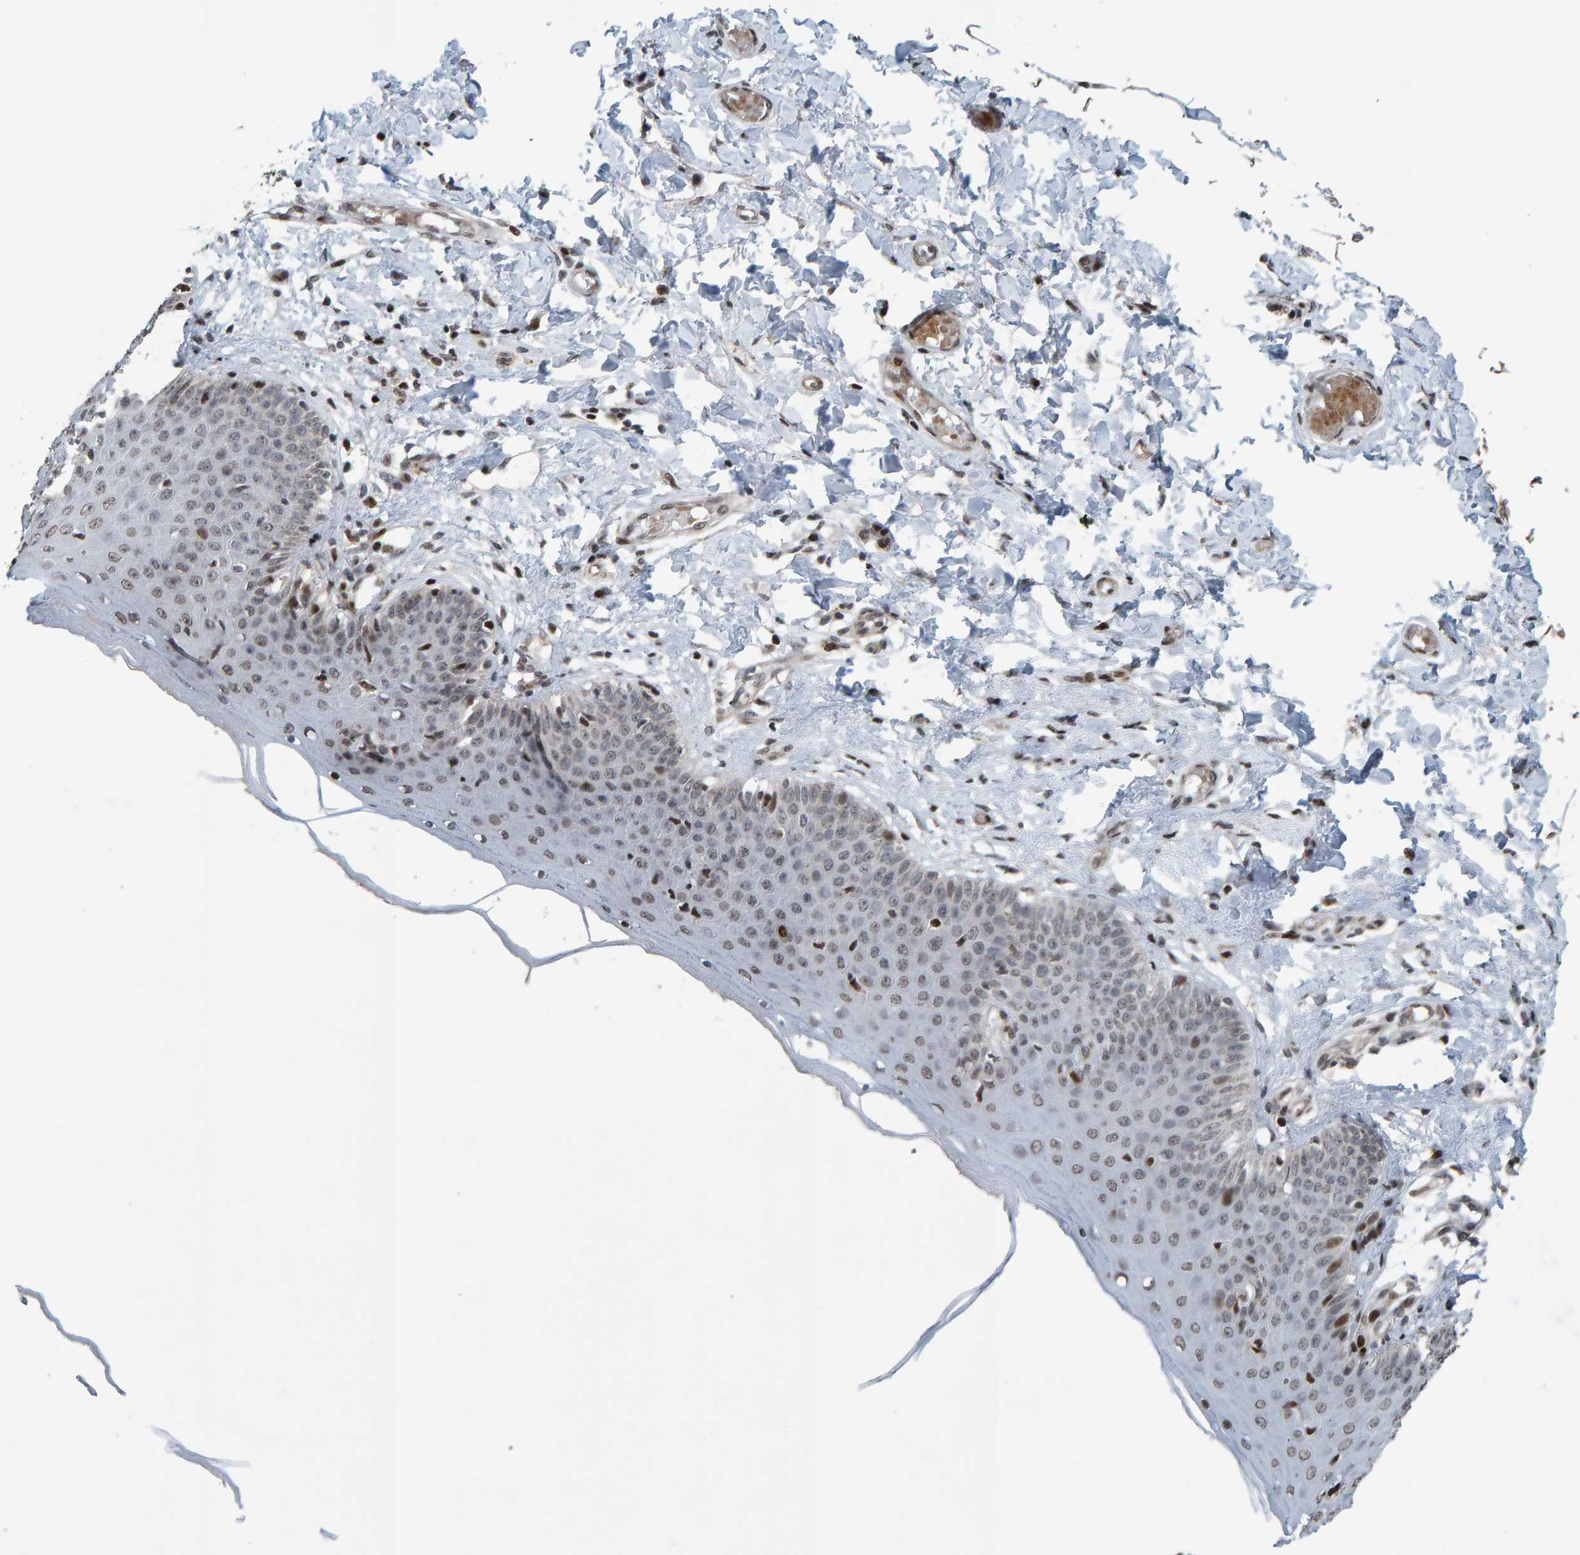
{"staining": {"intensity": "moderate", "quantity": "<25%", "location": "cytoplasmic/membranous,nuclear"}, "tissue": "skin", "cell_type": "Epidermal cells", "image_type": "normal", "snomed": [{"axis": "morphology", "description": "Normal tissue, NOS"}, {"axis": "topography", "description": "Vulva"}], "caption": "Protein staining reveals moderate cytoplasmic/membranous,nuclear expression in approximately <25% of epidermal cells in benign skin. The staining was performed using DAB to visualize the protein expression in brown, while the nuclei were stained in blue with hematoxylin (Magnification: 20x).", "gene": "ZNF366", "patient": {"sex": "female", "age": 66}}